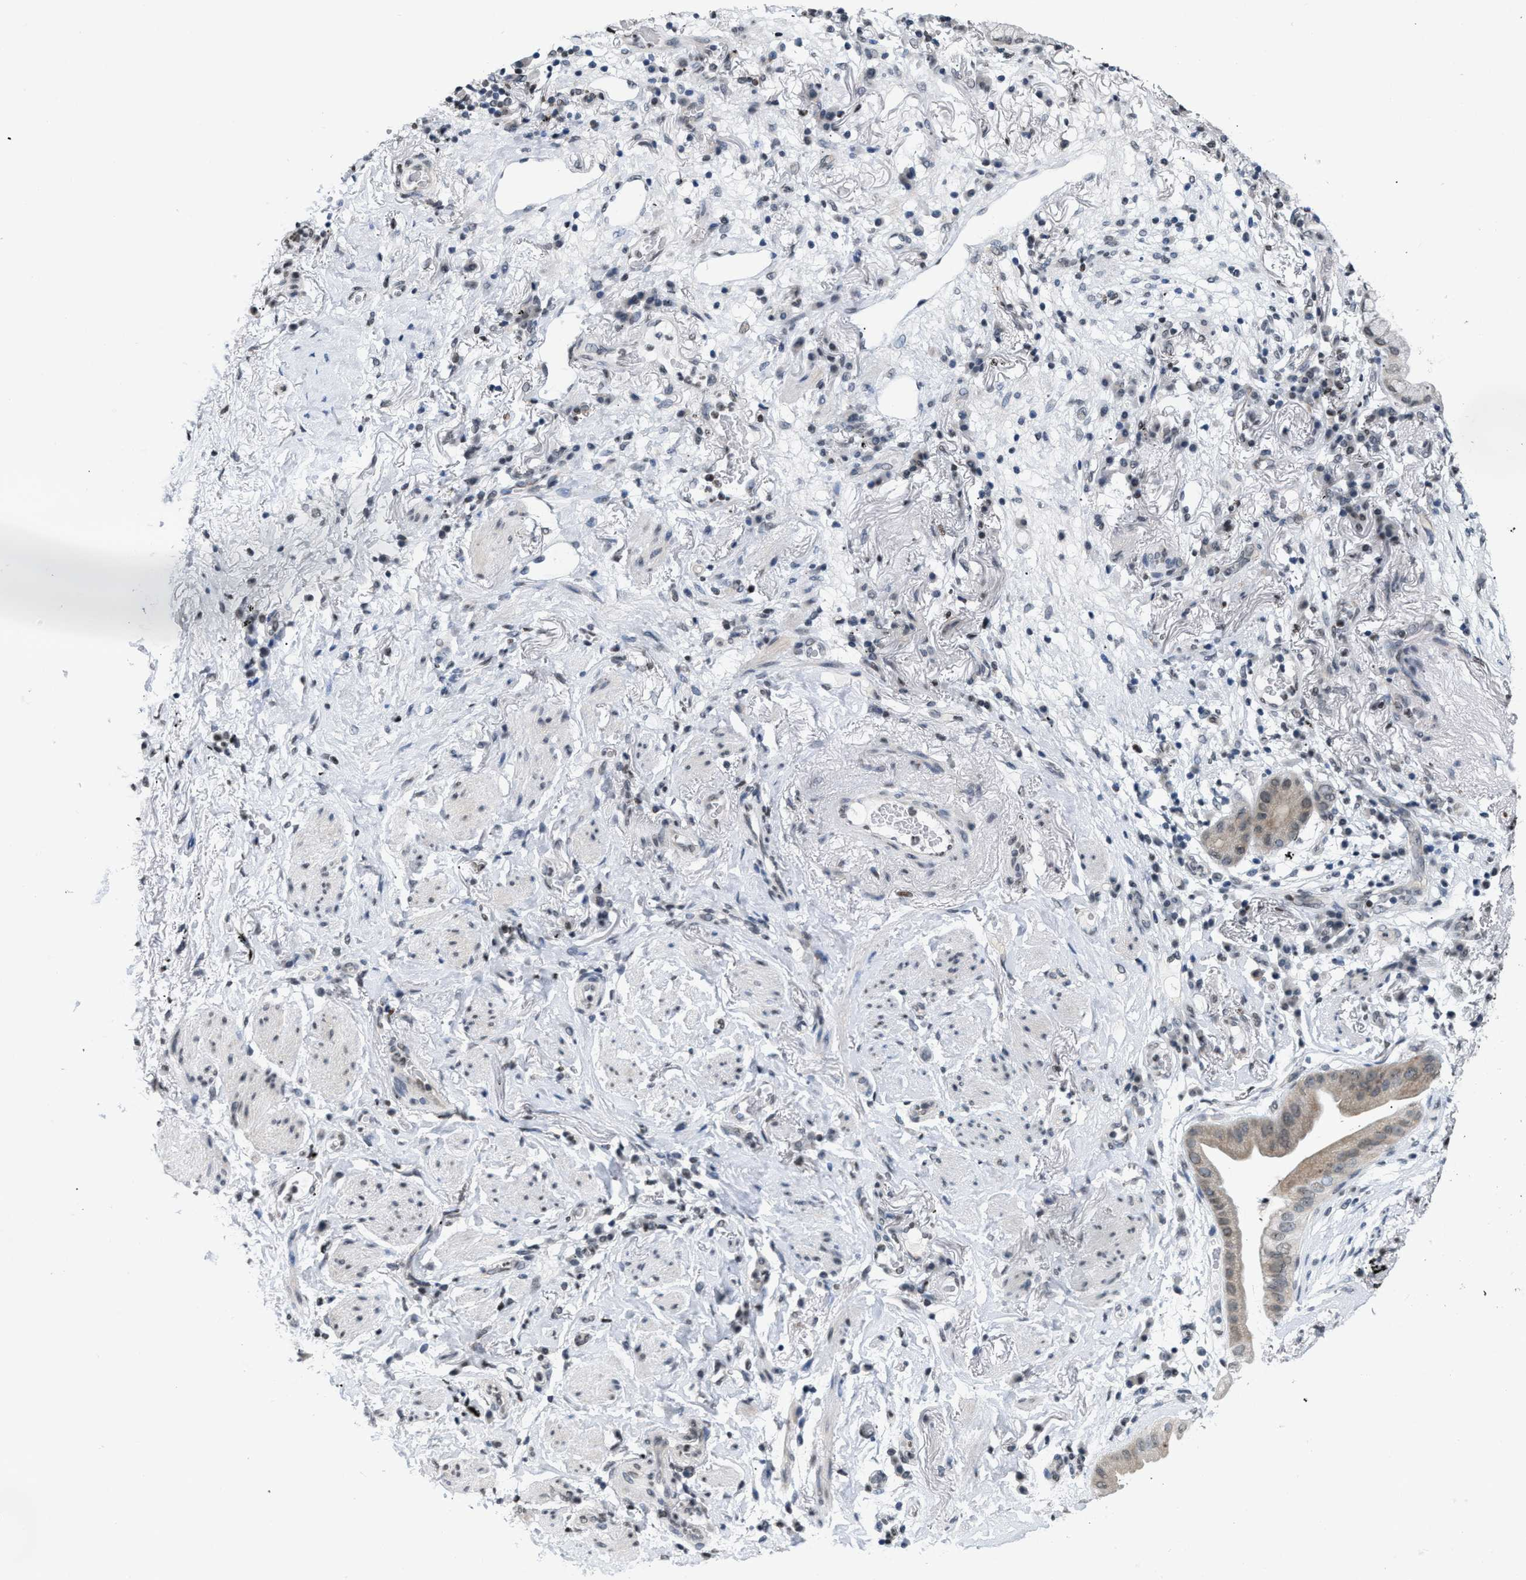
{"staining": {"intensity": "weak", "quantity": ">75%", "location": "cytoplasmic/membranous"}, "tissue": "lung cancer", "cell_type": "Tumor cells", "image_type": "cancer", "snomed": [{"axis": "morphology", "description": "Normal tissue, NOS"}, {"axis": "morphology", "description": "Adenocarcinoma, NOS"}, {"axis": "topography", "description": "Bronchus"}, {"axis": "topography", "description": "Lung"}], "caption": "About >75% of tumor cells in human lung cancer demonstrate weak cytoplasmic/membranous protein staining as visualized by brown immunohistochemical staining.", "gene": "RAF1", "patient": {"sex": "female", "age": 70}}